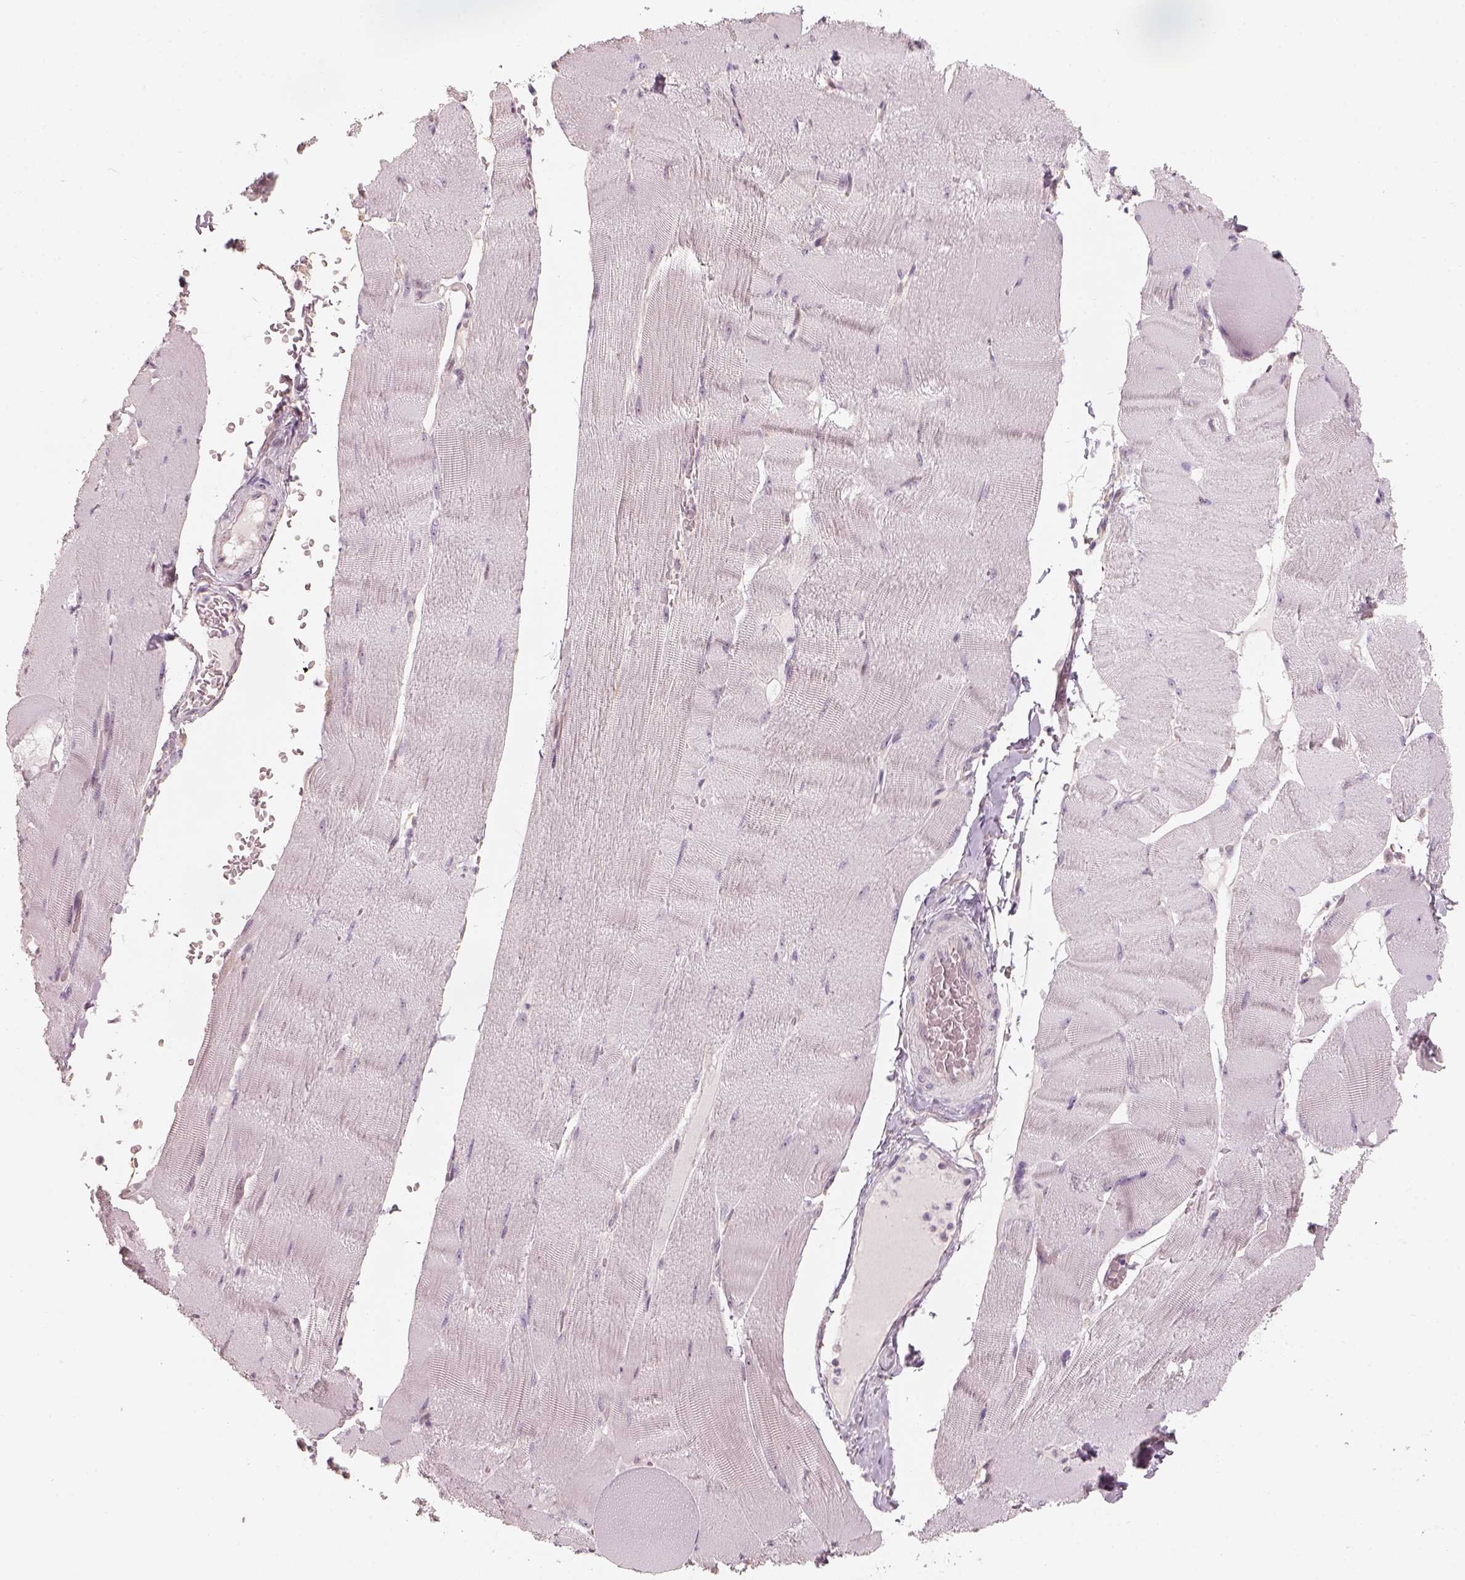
{"staining": {"intensity": "negative", "quantity": "none", "location": "none"}, "tissue": "skeletal muscle", "cell_type": "Myocytes", "image_type": "normal", "snomed": [{"axis": "morphology", "description": "Normal tissue, NOS"}, {"axis": "topography", "description": "Skeletal muscle"}], "caption": "There is no significant staining in myocytes of skeletal muscle. (Brightfield microscopy of DAB (3,3'-diaminobenzidine) immunohistochemistry at high magnification).", "gene": "CDS1", "patient": {"sex": "male", "age": 56}}